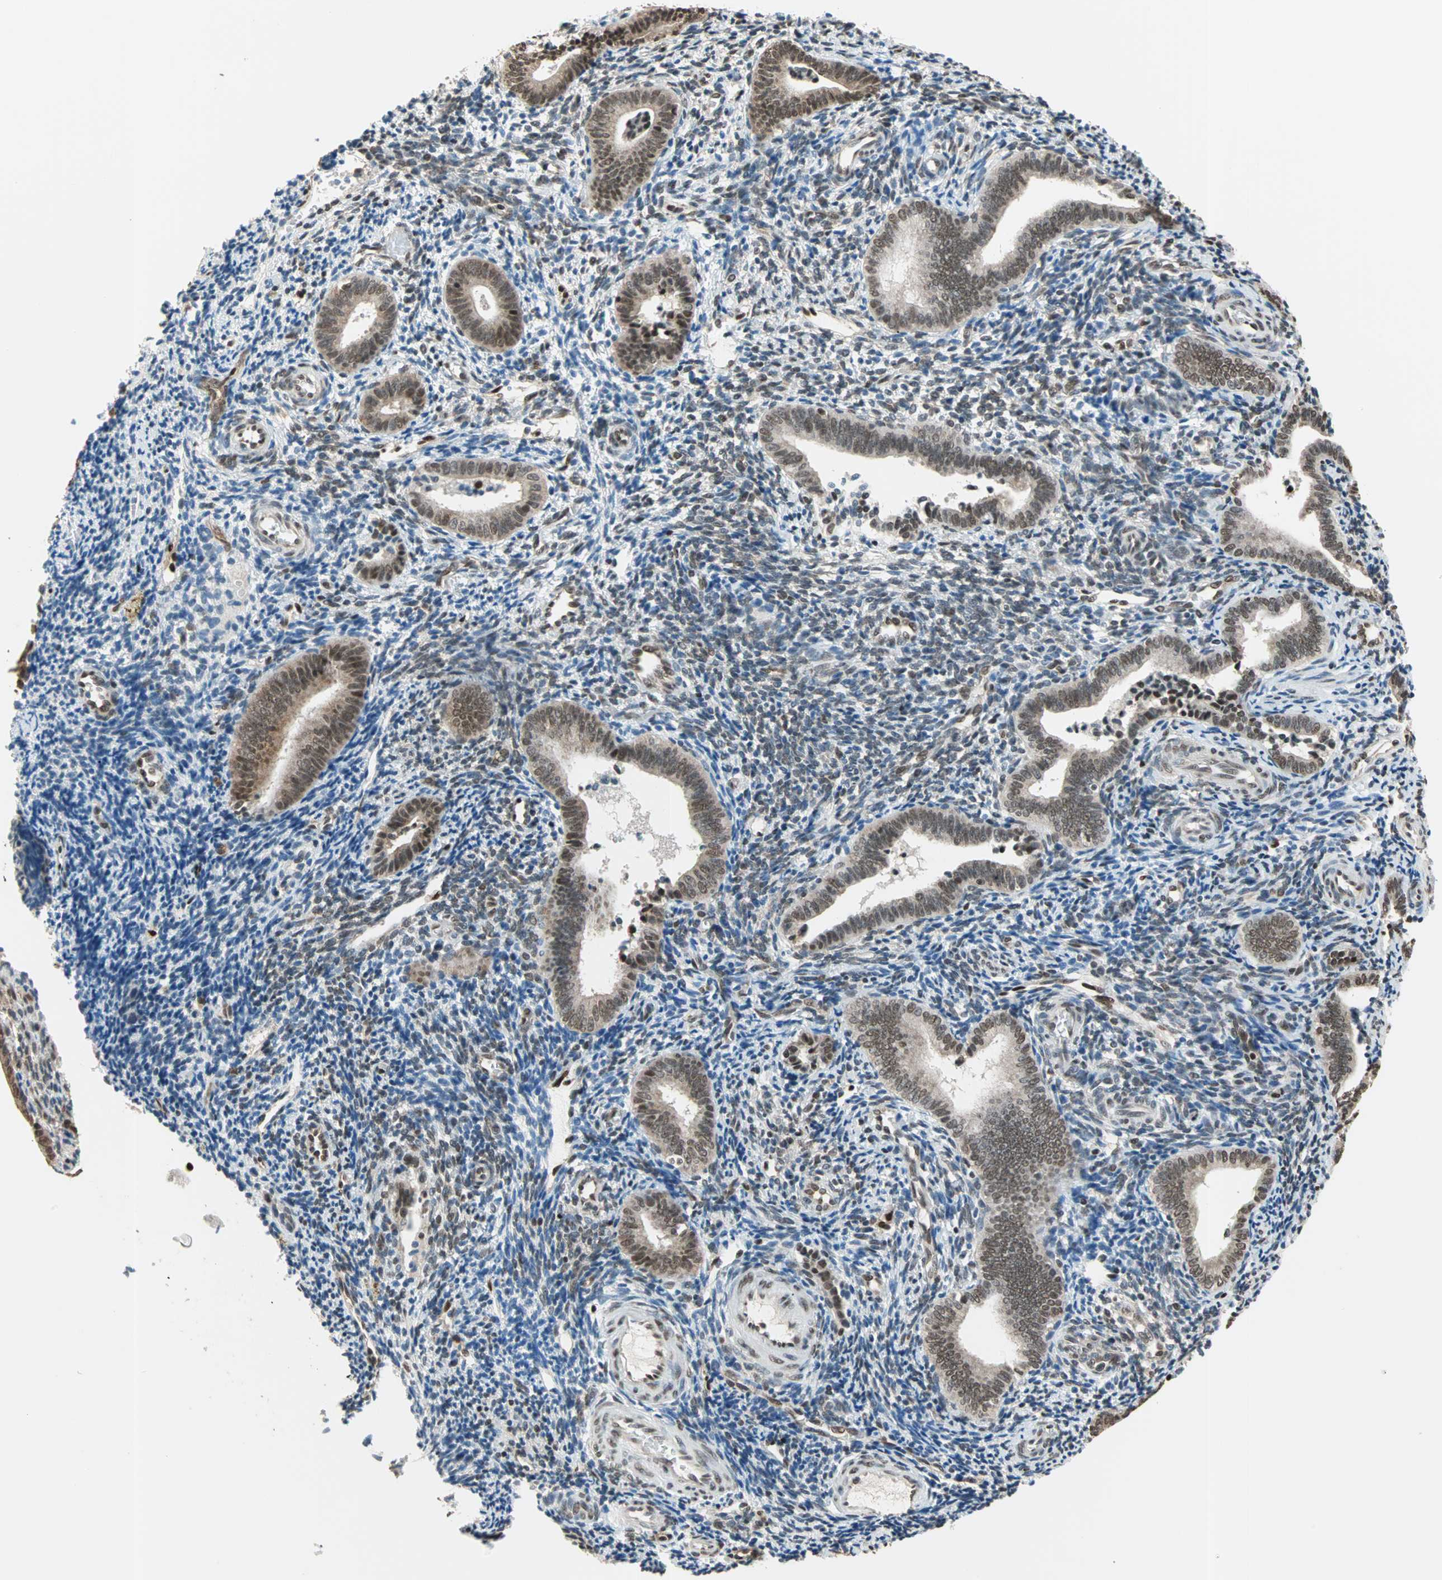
{"staining": {"intensity": "moderate", "quantity": "25%-75%", "location": "nuclear"}, "tissue": "endometrium", "cell_type": "Cells in endometrial stroma", "image_type": "normal", "snomed": [{"axis": "morphology", "description": "Normal tissue, NOS"}, {"axis": "topography", "description": "Uterus"}, {"axis": "topography", "description": "Endometrium"}], "caption": "IHC (DAB (3,3'-diaminobenzidine)) staining of benign endometrium reveals moderate nuclear protein positivity in about 25%-75% of cells in endometrial stroma. (IHC, brightfield microscopy, high magnification).", "gene": "DAZAP1", "patient": {"sex": "female", "age": 33}}